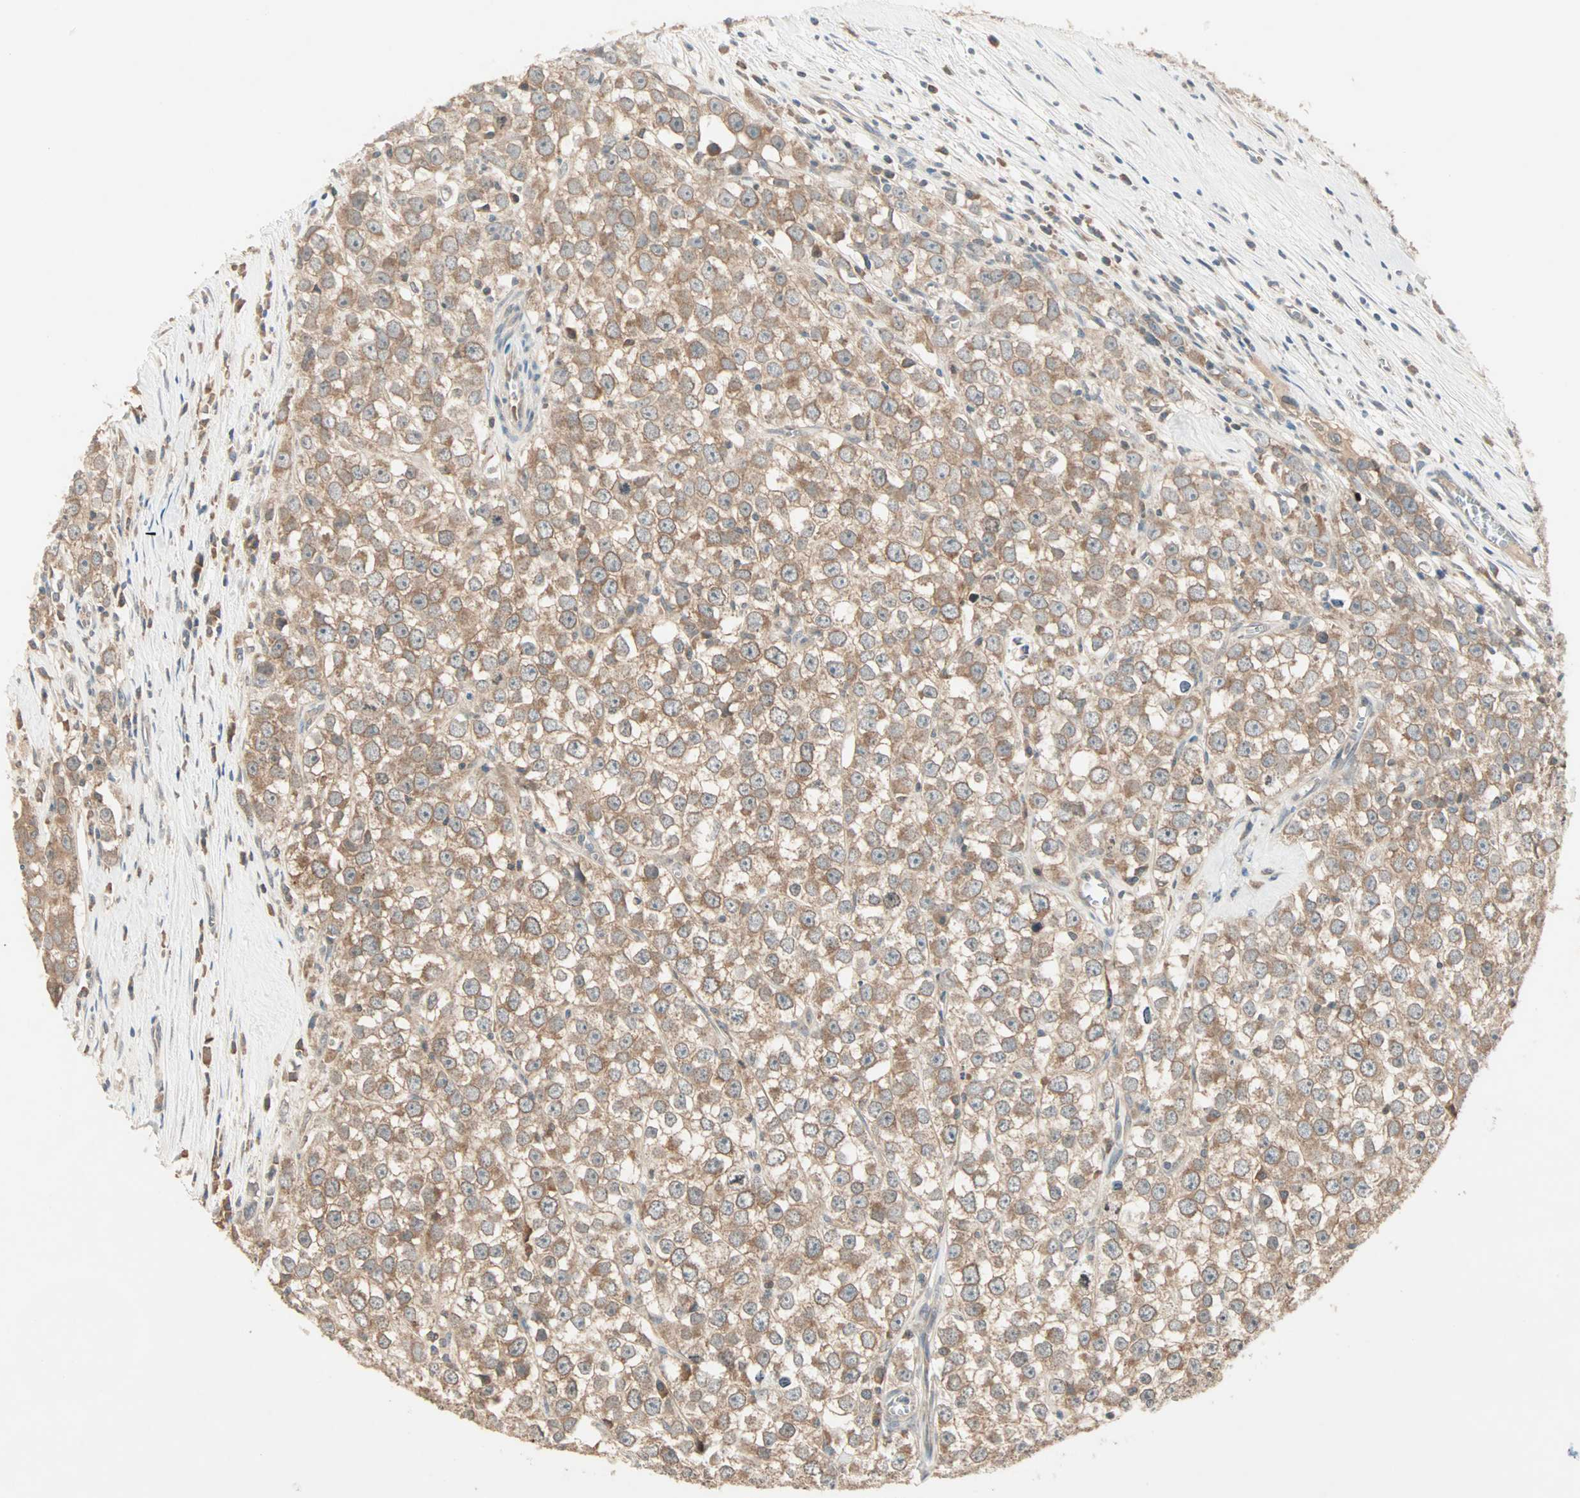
{"staining": {"intensity": "moderate", "quantity": ">75%", "location": "cytoplasmic/membranous"}, "tissue": "testis cancer", "cell_type": "Tumor cells", "image_type": "cancer", "snomed": [{"axis": "morphology", "description": "Seminoma, NOS"}, {"axis": "morphology", "description": "Carcinoma, Embryonal, NOS"}, {"axis": "topography", "description": "Testis"}], "caption": "About >75% of tumor cells in human testis cancer show moderate cytoplasmic/membranous protein staining as visualized by brown immunohistochemical staining.", "gene": "TTF2", "patient": {"sex": "male", "age": 52}}